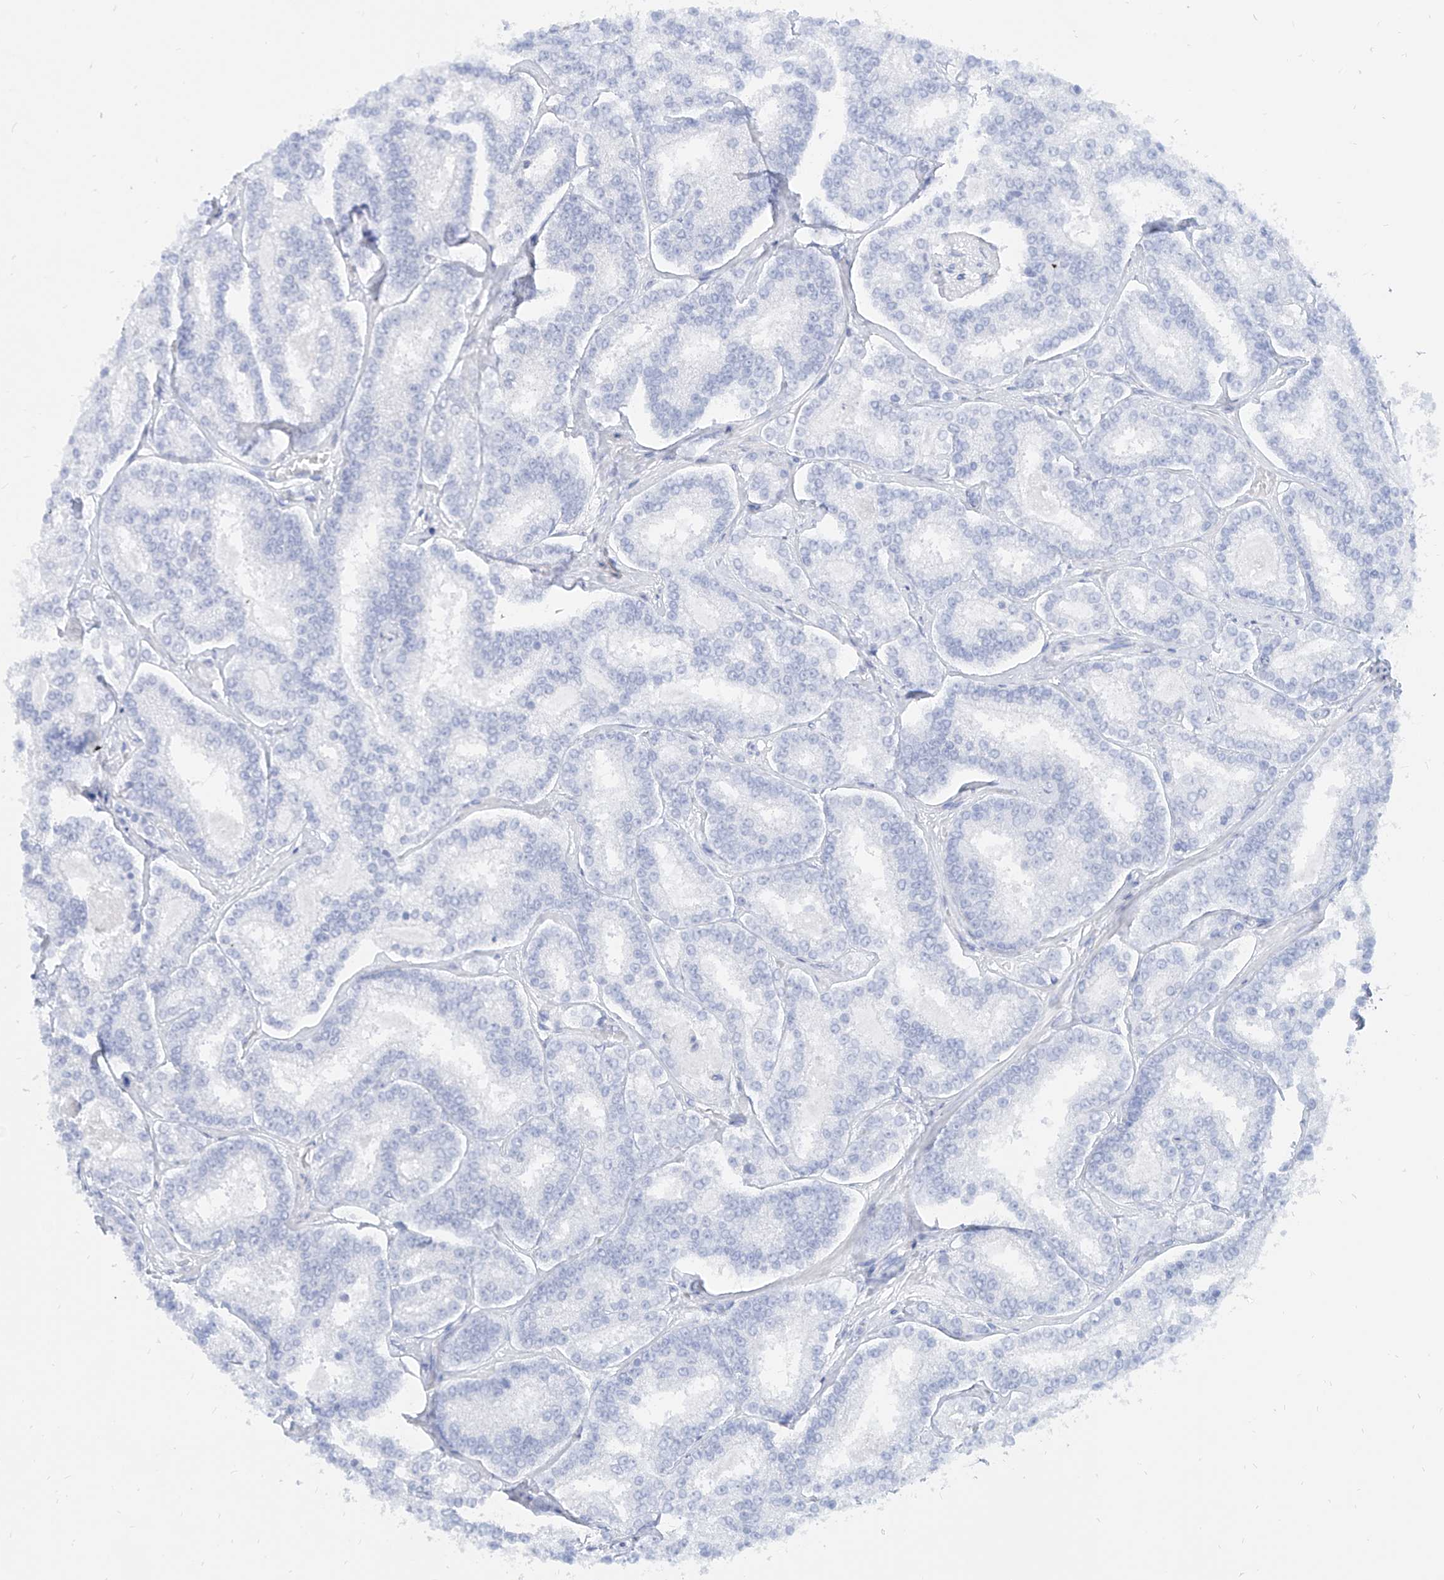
{"staining": {"intensity": "negative", "quantity": "none", "location": "none"}, "tissue": "prostate cancer", "cell_type": "Tumor cells", "image_type": "cancer", "snomed": [{"axis": "morphology", "description": "Normal tissue, NOS"}, {"axis": "morphology", "description": "Adenocarcinoma, High grade"}, {"axis": "topography", "description": "Prostate"}], "caption": "High power microscopy histopathology image of an immunohistochemistry (IHC) image of high-grade adenocarcinoma (prostate), revealing no significant expression in tumor cells.", "gene": "PDXK", "patient": {"sex": "male", "age": 83}}